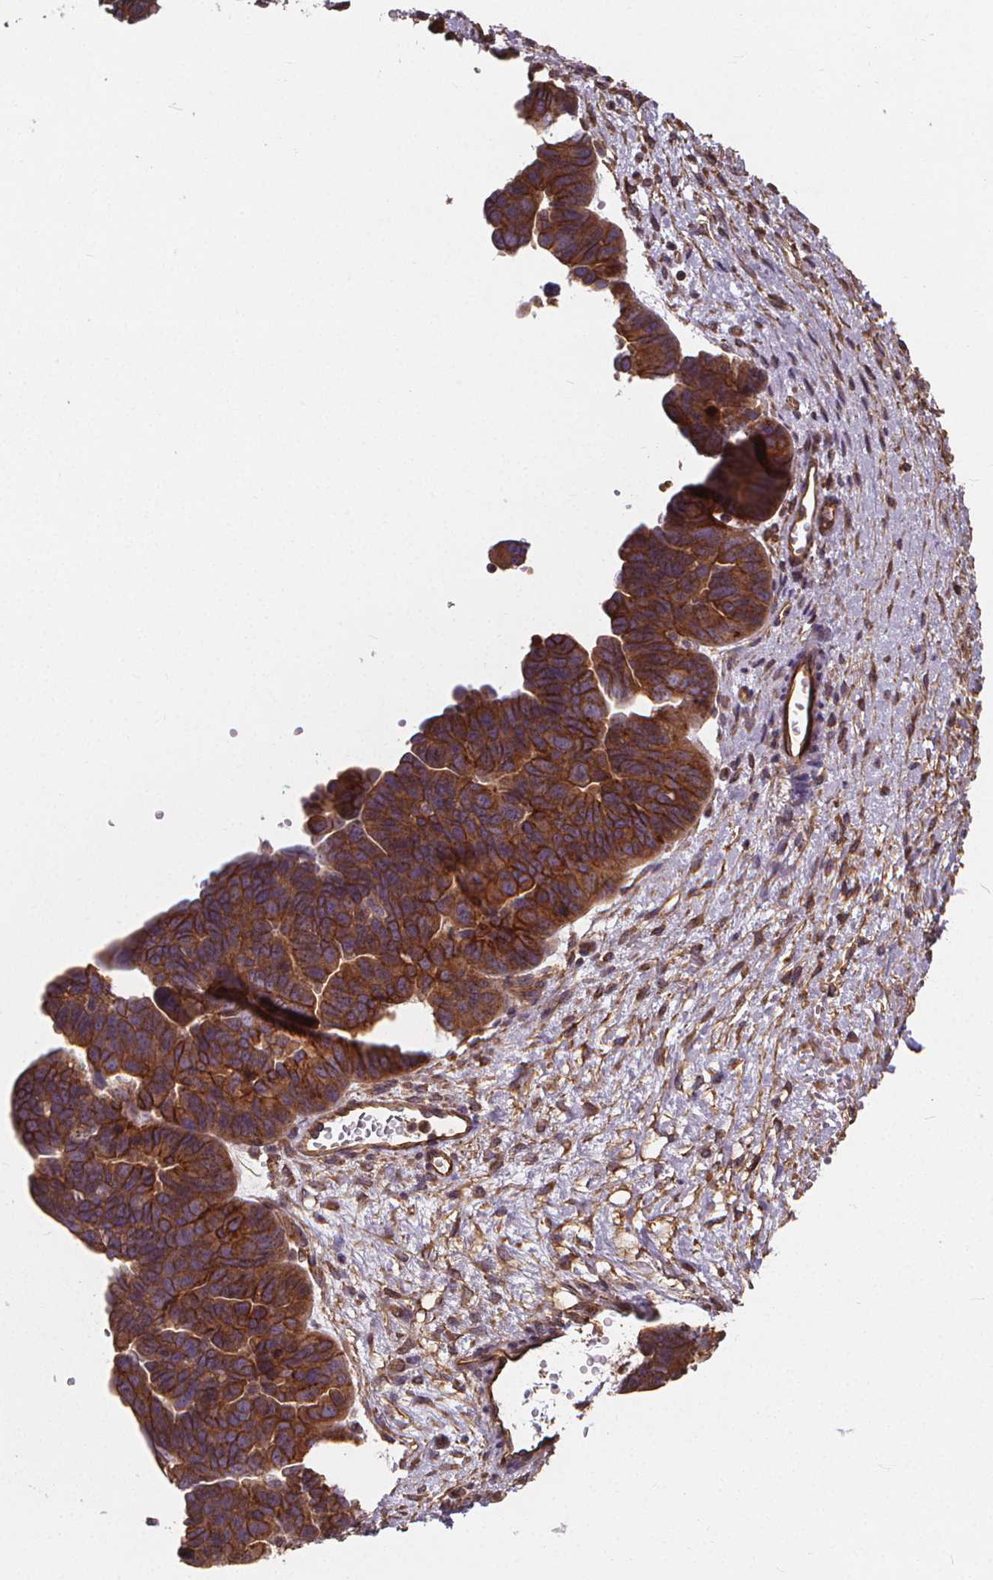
{"staining": {"intensity": "strong", "quantity": ">75%", "location": "cytoplasmic/membranous"}, "tissue": "ovarian cancer", "cell_type": "Tumor cells", "image_type": "cancer", "snomed": [{"axis": "morphology", "description": "Cystadenocarcinoma, serous, NOS"}, {"axis": "topography", "description": "Ovary"}], "caption": "A brown stain highlights strong cytoplasmic/membranous expression of a protein in ovarian serous cystadenocarcinoma tumor cells. The protein is stained brown, and the nuclei are stained in blue (DAB (3,3'-diaminobenzidine) IHC with brightfield microscopy, high magnification).", "gene": "CLINT1", "patient": {"sex": "female", "age": 64}}